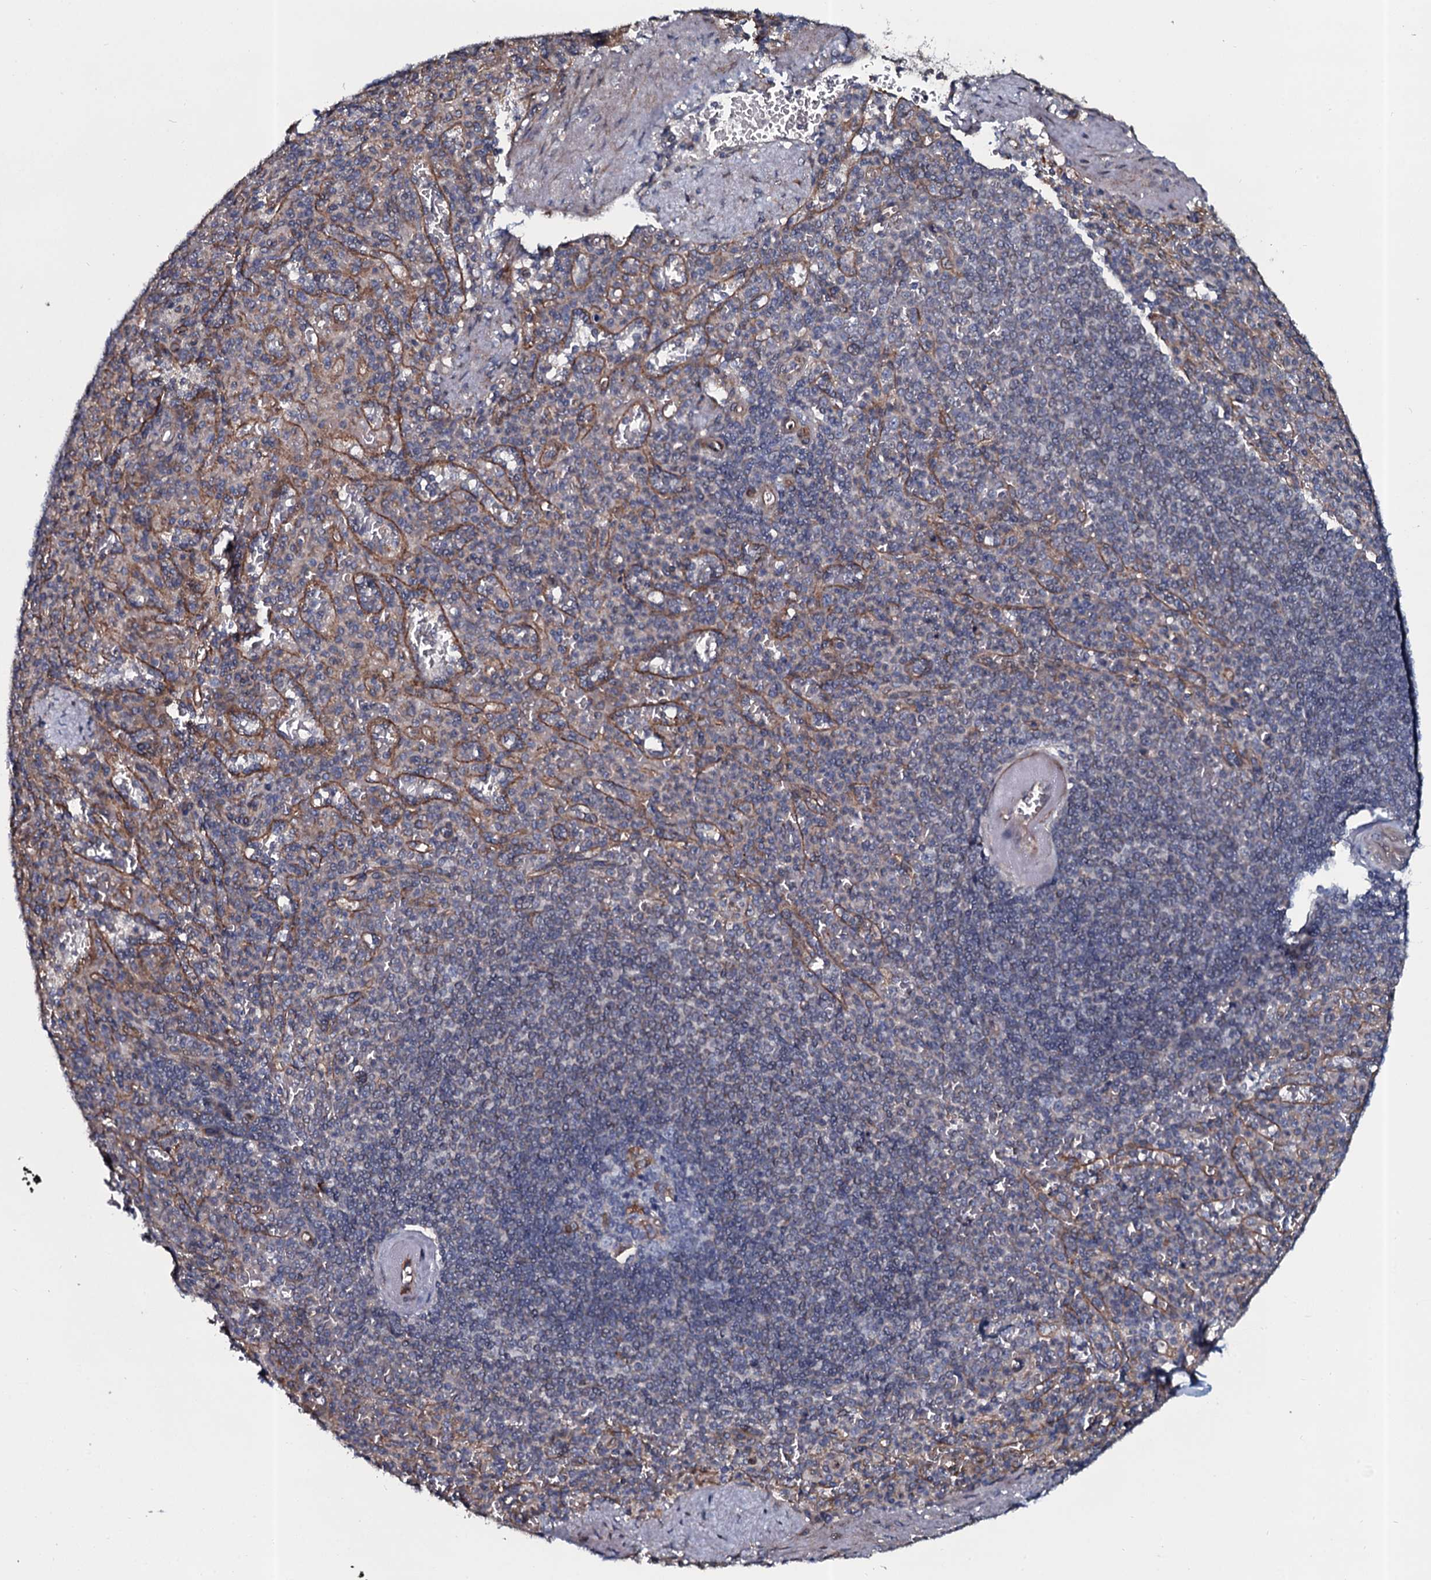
{"staining": {"intensity": "negative", "quantity": "none", "location": "none"}, "tissue": "spleen", "cell_type": "Cells in red pulp", "image_type": "normal", "snomed": [{"axis": "morphology", "description": "Normal tissue, NOS"}, {"axis": "topography", "description": "Spleen"}], "caption": "Immunohistochemistry image of unremarkable spleen: spleen stained with DAB shows no significant protein positivity in cells in red pulp.", "gene": "TMEM151A", "patient": {"sex": "female", "age": 74}}